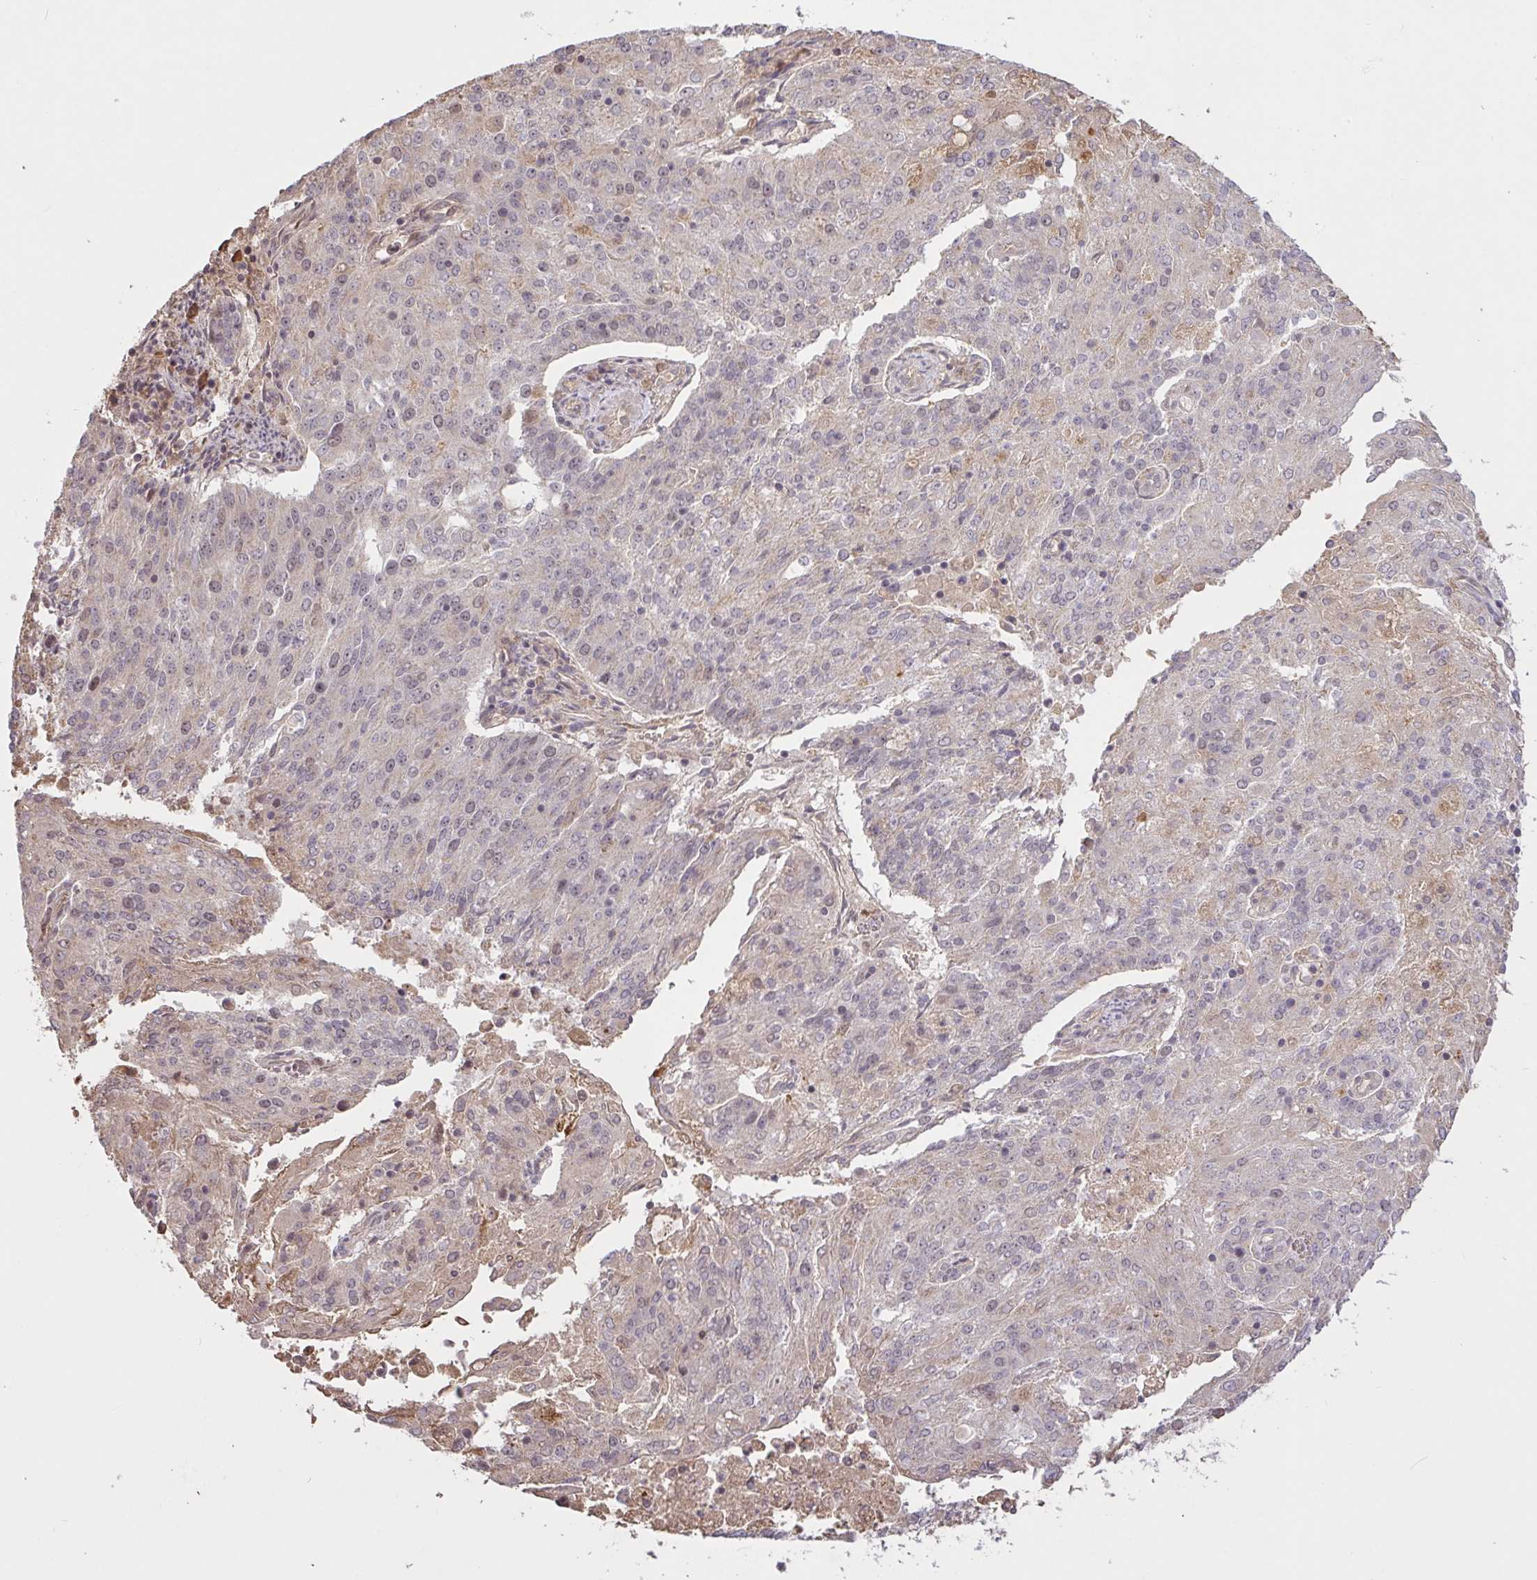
{"staining": {"intensity": "negative", "quantity": "none", "location": "none"}, "tissue": "endometrial cancer", "cell_type": "Tumor cells", "image_type": "cancer", "snomed": [{"axis": "morphology", "description": "Adenocarcinoma, NOS"}, {"axis": "topography", "description": "Endometrium"}], "caption": "Micrograph shows no significant protein positivity in tumor cells of endometrial adenocarcinoma.", "gene": "FCER1A", "patient": {"sex": "female", "age": 82}}